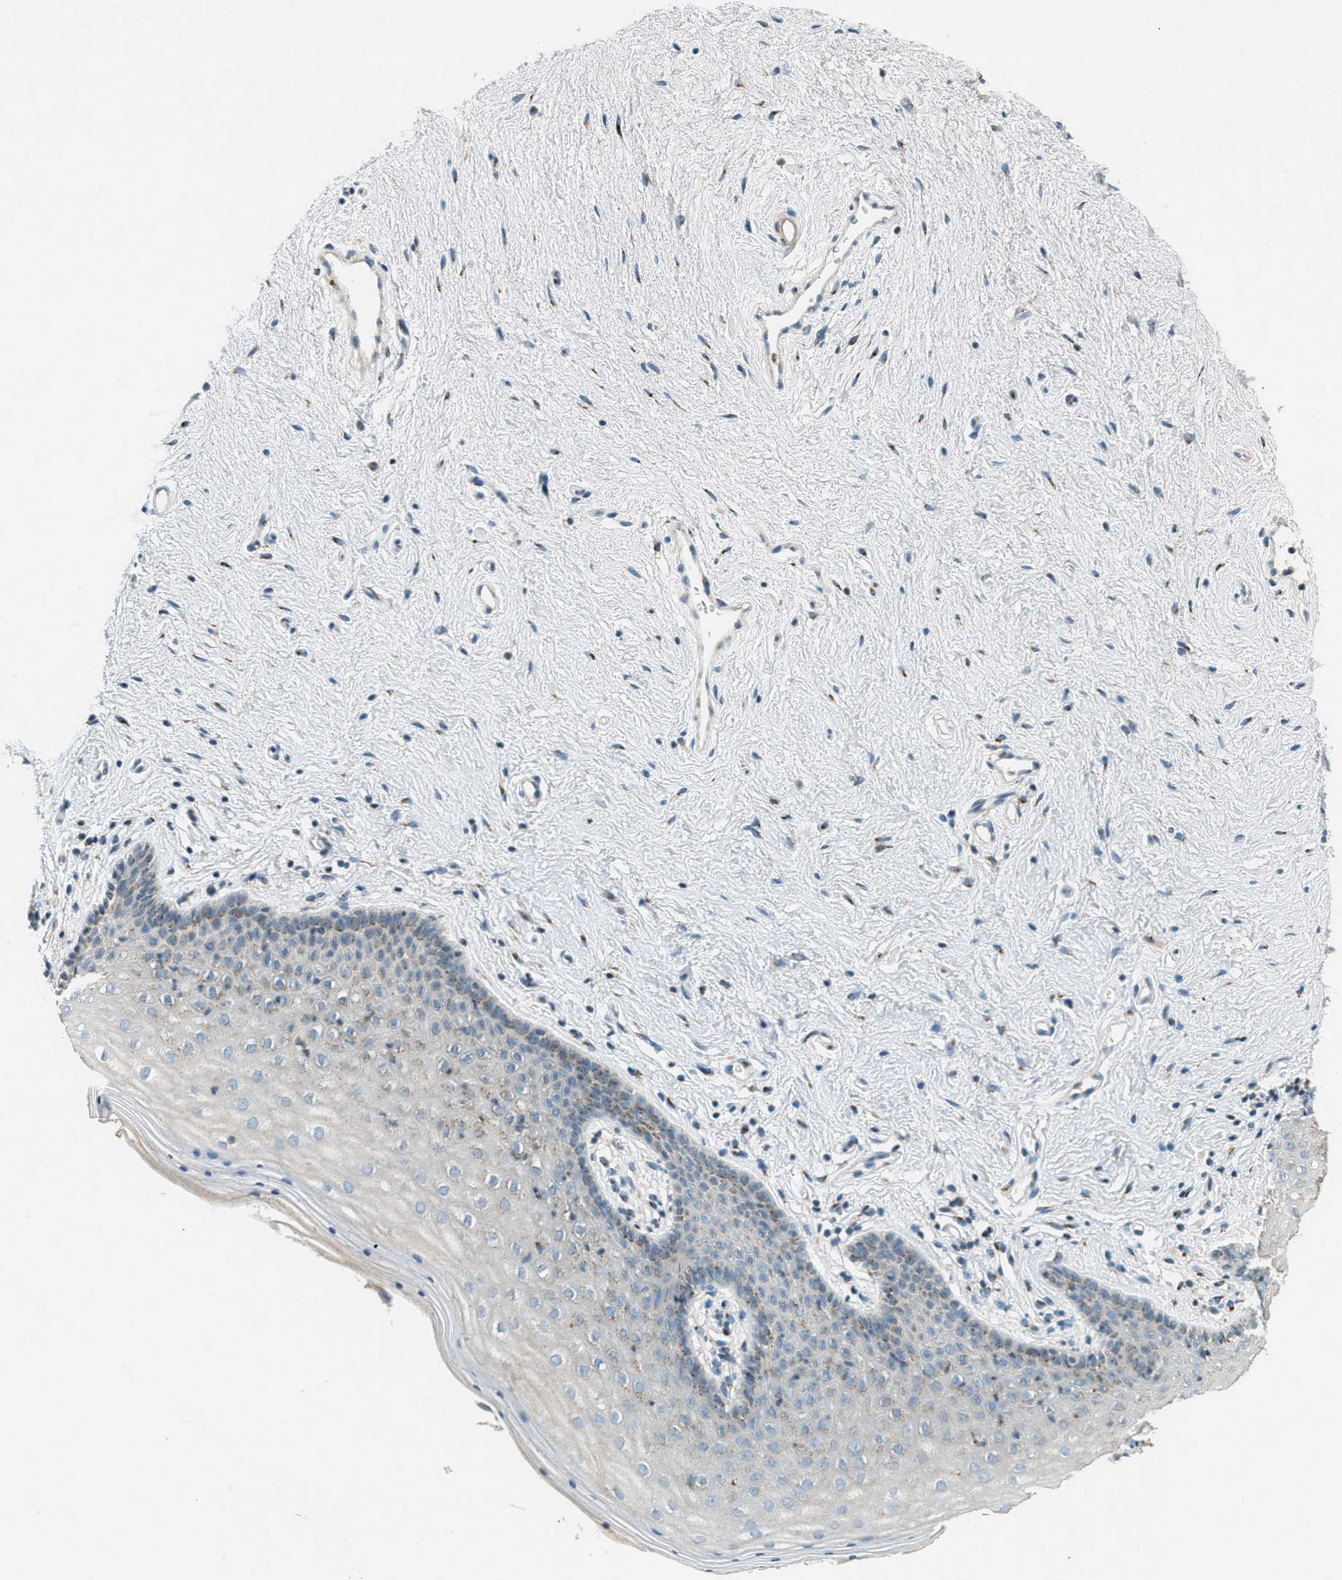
{"staining": {"intensity": "moderate", "quantity": "<25%", "location": "cytoplasmic/membranous"}, "tissue": "vagina", "cell_type": "Squamous epithelial cells", "image_type": "normal", "snomed": [{"axis": "morphology", "description": "Normal tissue, NOS"}, {"axis": "topography", "description": "Vagina"}], "caption": "Squamous epithelial cells show low levels of moderate cytoplasmic/membranous positivity in about <25% of cells in unremarkable vagina. (DAB IHC, brown staining for protein, blue staining for nuclei).", "gene": "NUDT4B", "patient": {"sex": "female", "age": 44}}